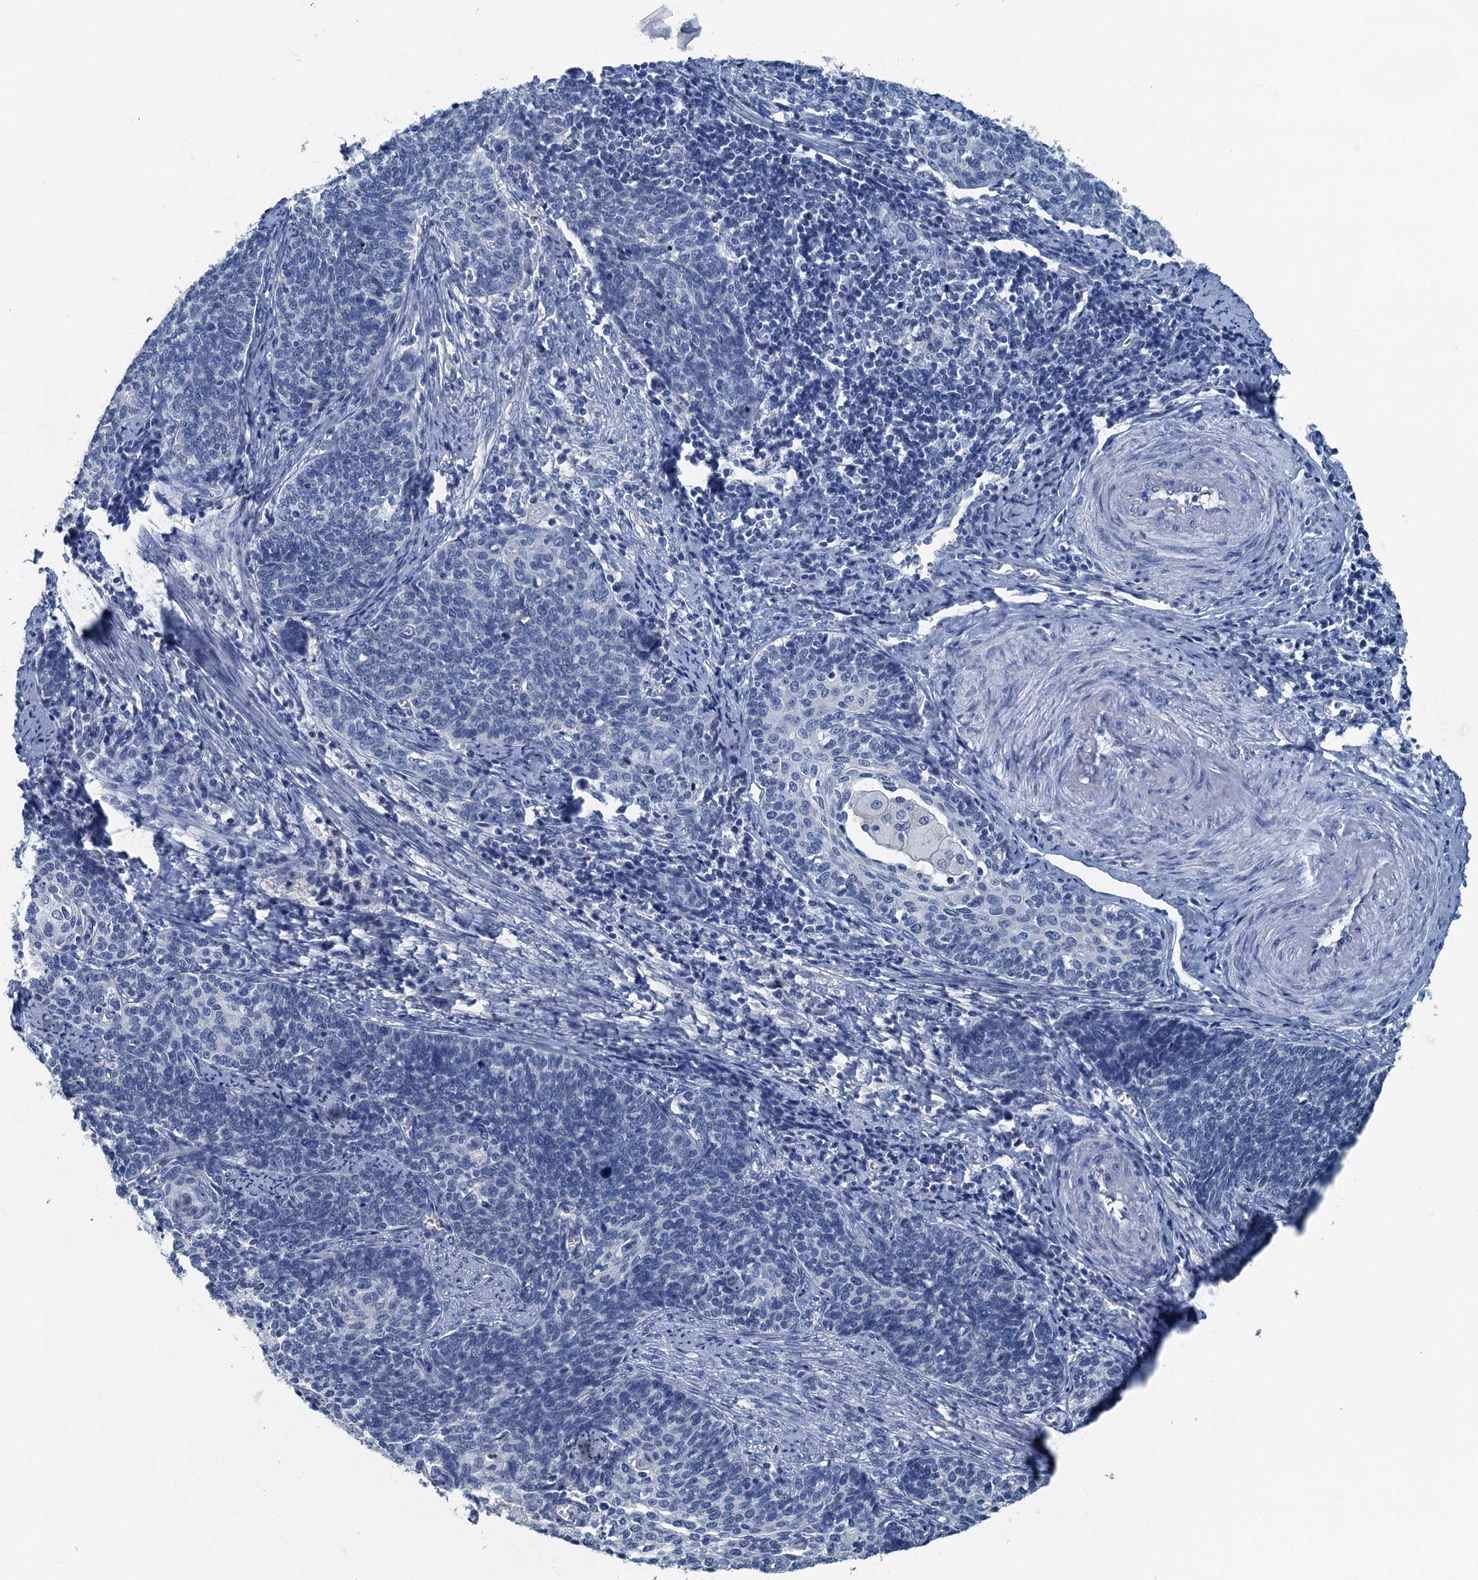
{"staining": {"intensity": "negative", "quantity": "none", "location": "none"}, "tissue": "cervical cancer", "cell_type": "Tumor cells", "image_type": "cancer", "snomed": [{"axis": "morphology", "description": "Squamous cell carcinoma, NOS"}, {"axis": "topography", "description": "Cervix"}], "caption": "IHC of human cervical cancer reveals no positivity in tumor cells.", "gene": "GADL1", "patient": {"sex": "female", "age": 39}}